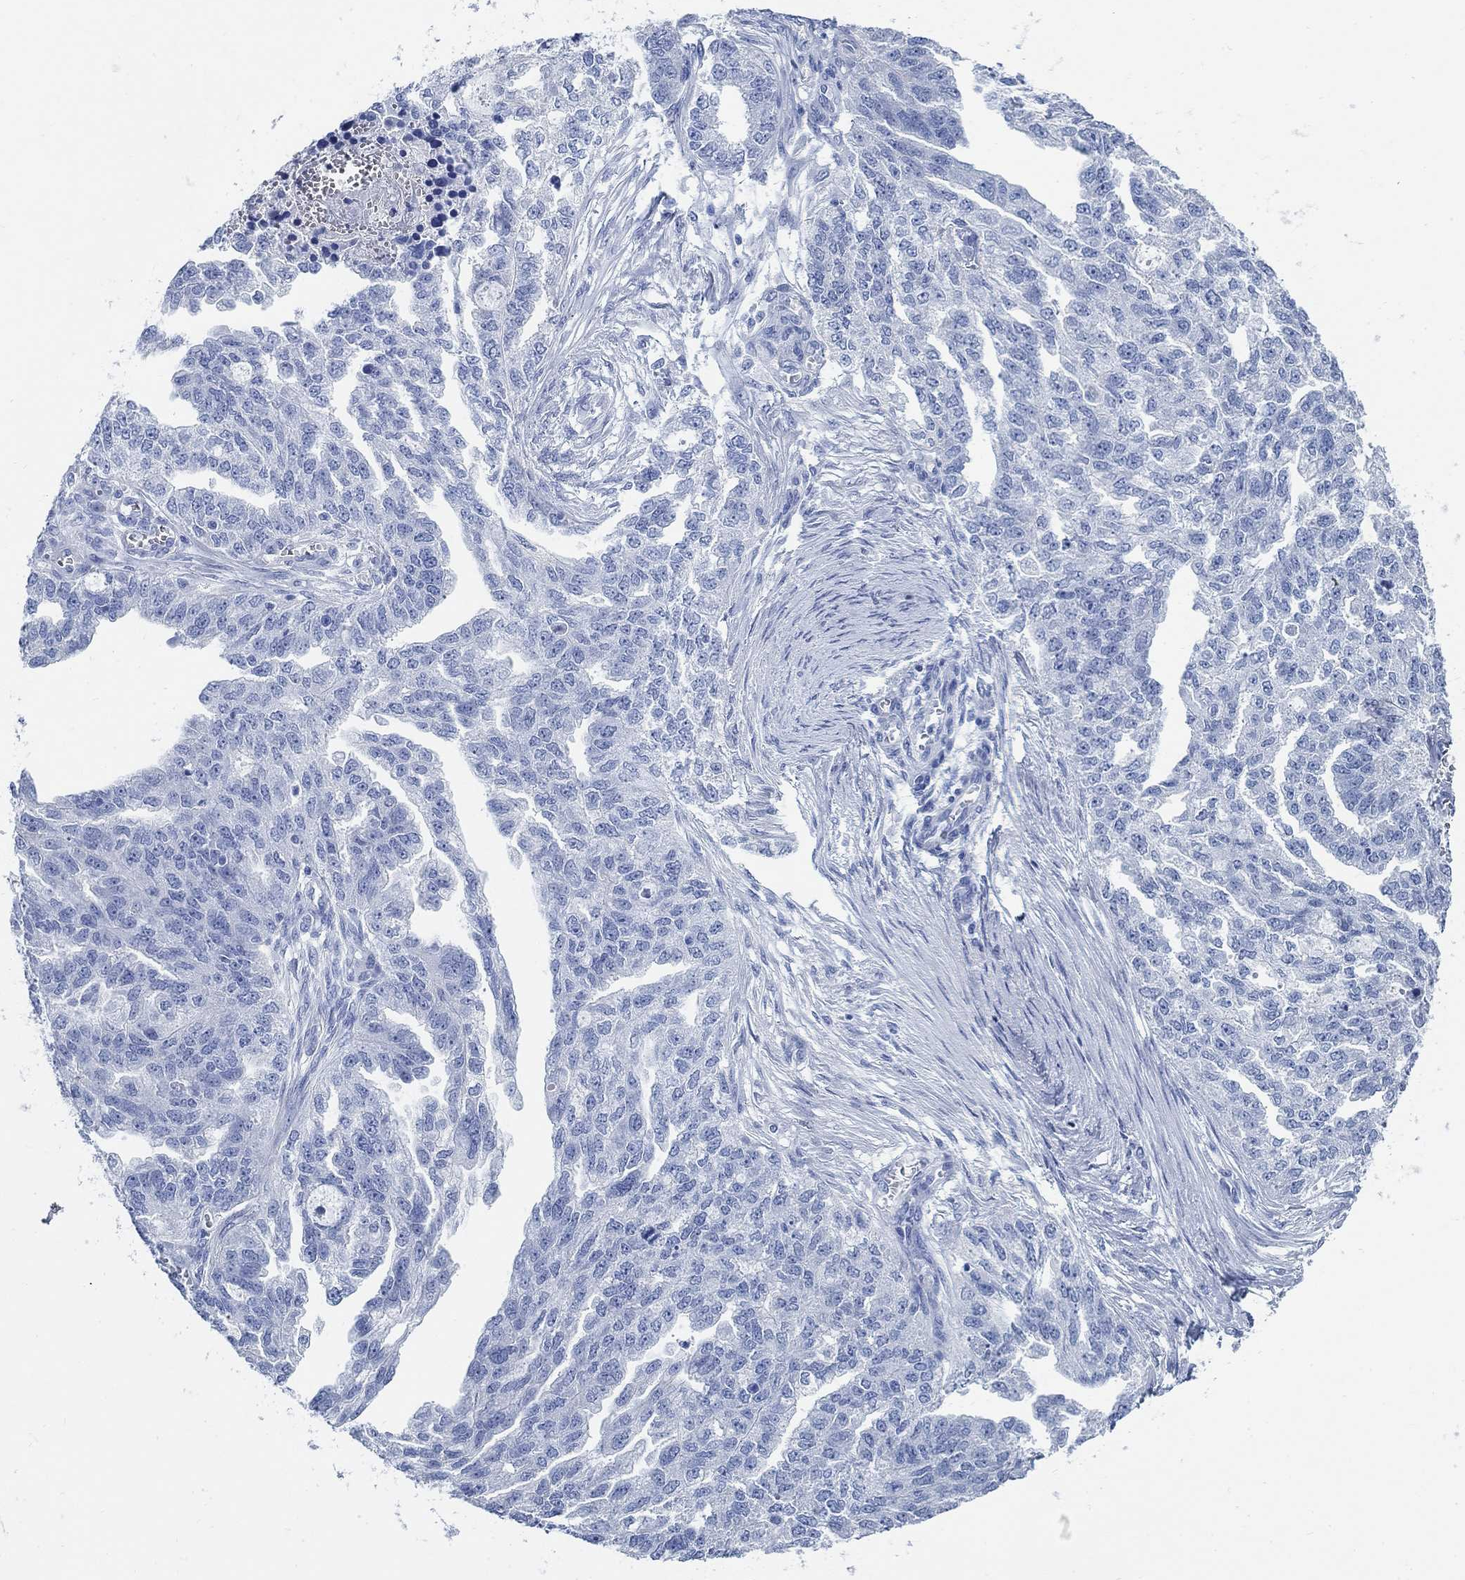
{"staining": {"intensity": "negative", "quantity": "none", "location": "none"}, "tissue": "ovarian cancer", "cell_type": "Tumor cells", "image_type": "cancer", "snomed": [{"axis": "morphology", "description": "Cystadenocarcinoma, serous, NOS"}, {"axis": "topography", "description": "Ovary"}], "caption": "DAB (3,3'-diaminobenzidine) immunohistochemical staining of ovarian serous cystadenocarcinoma exhibits no significant positivity in tumor cells.", "gene": "SLC45A1", "patient": {"sex": "female", "age": 51}}